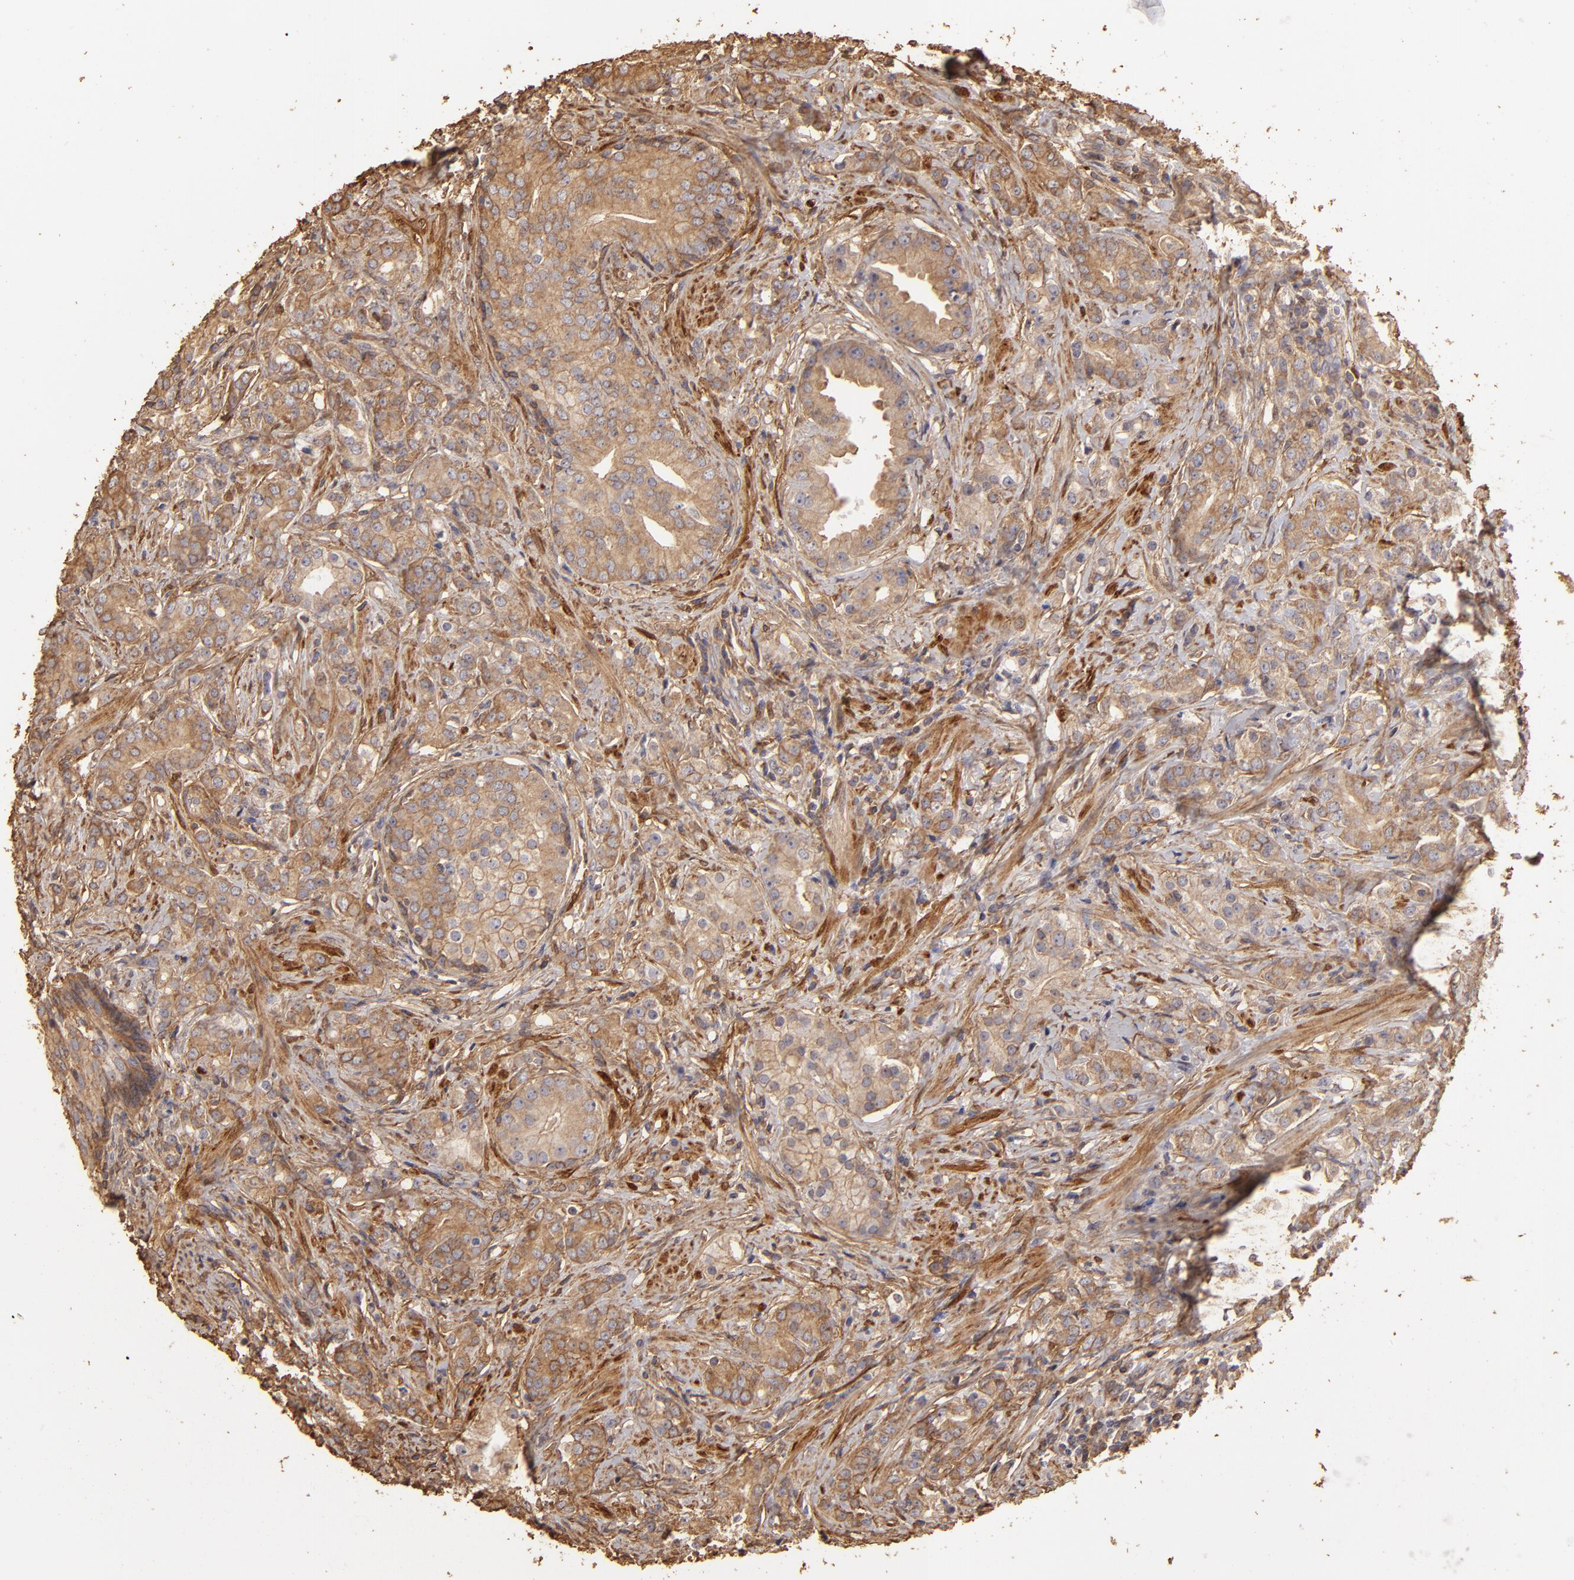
{"staining": {"intensity": "weak", "quantity": ">75%", "location": "cytoplasmic/membranous"}, "tissue": "prostate cancer", "cell_type": "Tumor cells", "image_type": "cancer", "snomed": [{"axis": "morphology", "description": "Adenocarcinoma, Medium grade"}, {"axis": "topography", "description": "Prostate"}], "caption": "The immunohistochemical stain labels weak cytoplasmic/membranous expression in tumor cells of medium-grade adenocarcinoma (prostate) tissue.", "gene": "HSPB6", "patient": {"sex": "male", "age": 59}}